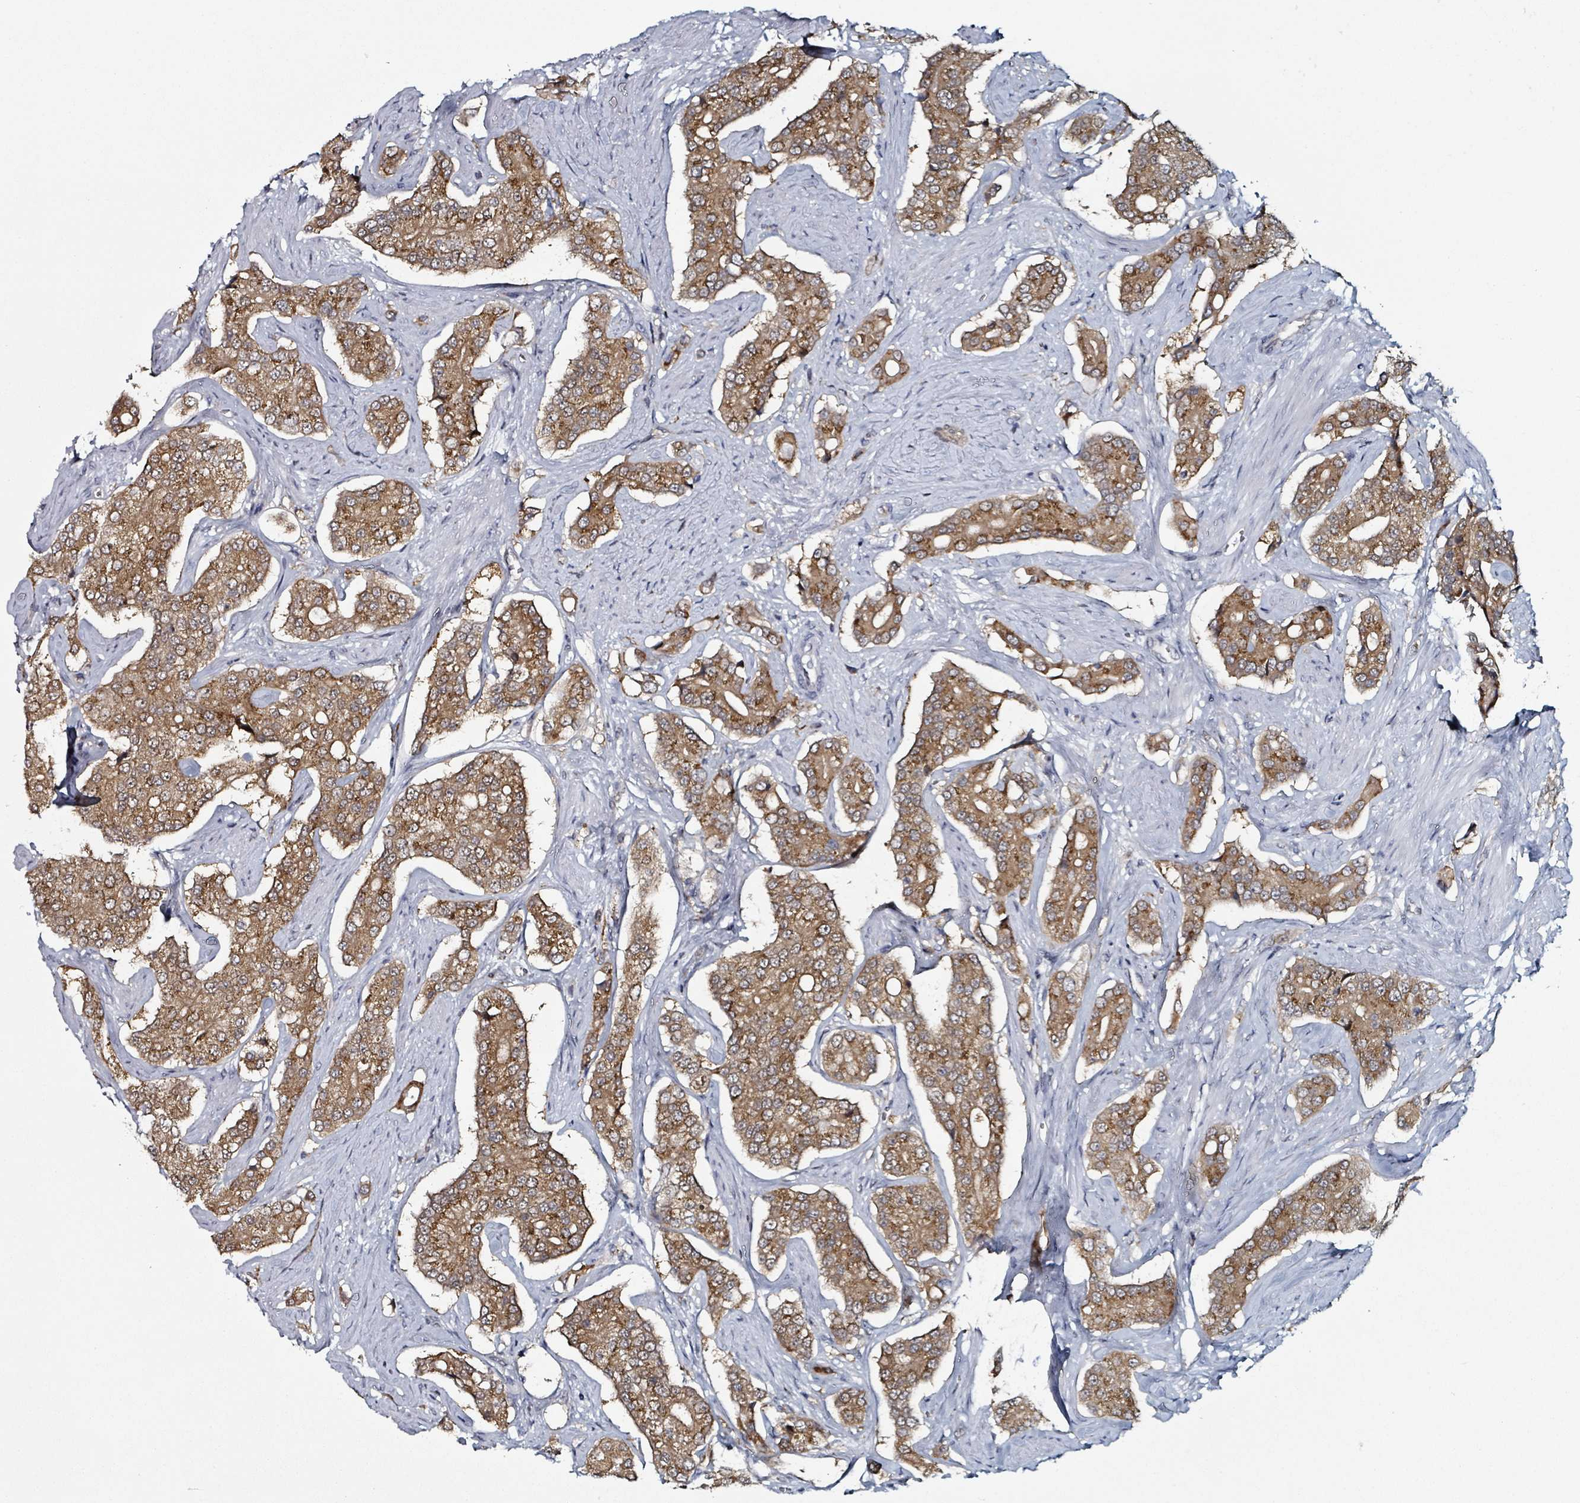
{"staining": {"intensity": "moderate", "quantity": ">75%", "location": "cytoplasmic/membranous"}, "tissue": "prostate cancer", "cell_type": "Tumor cells", "image_type": "cancer", "snomed": [{"axis": "morphology", "description": "Adenocarcinoma, High grade"}, {"axis": "topography", "description": "Prostate"}], "caption": "A medium amount of moderate cytoplasmic/membranous positivity is identified in about >75% of tumor cells in adenocarcinoma (high-grade) (prostate) tissue.", "gene": "B3GAT3", "patient": {"sex": "male", "age": 71}}